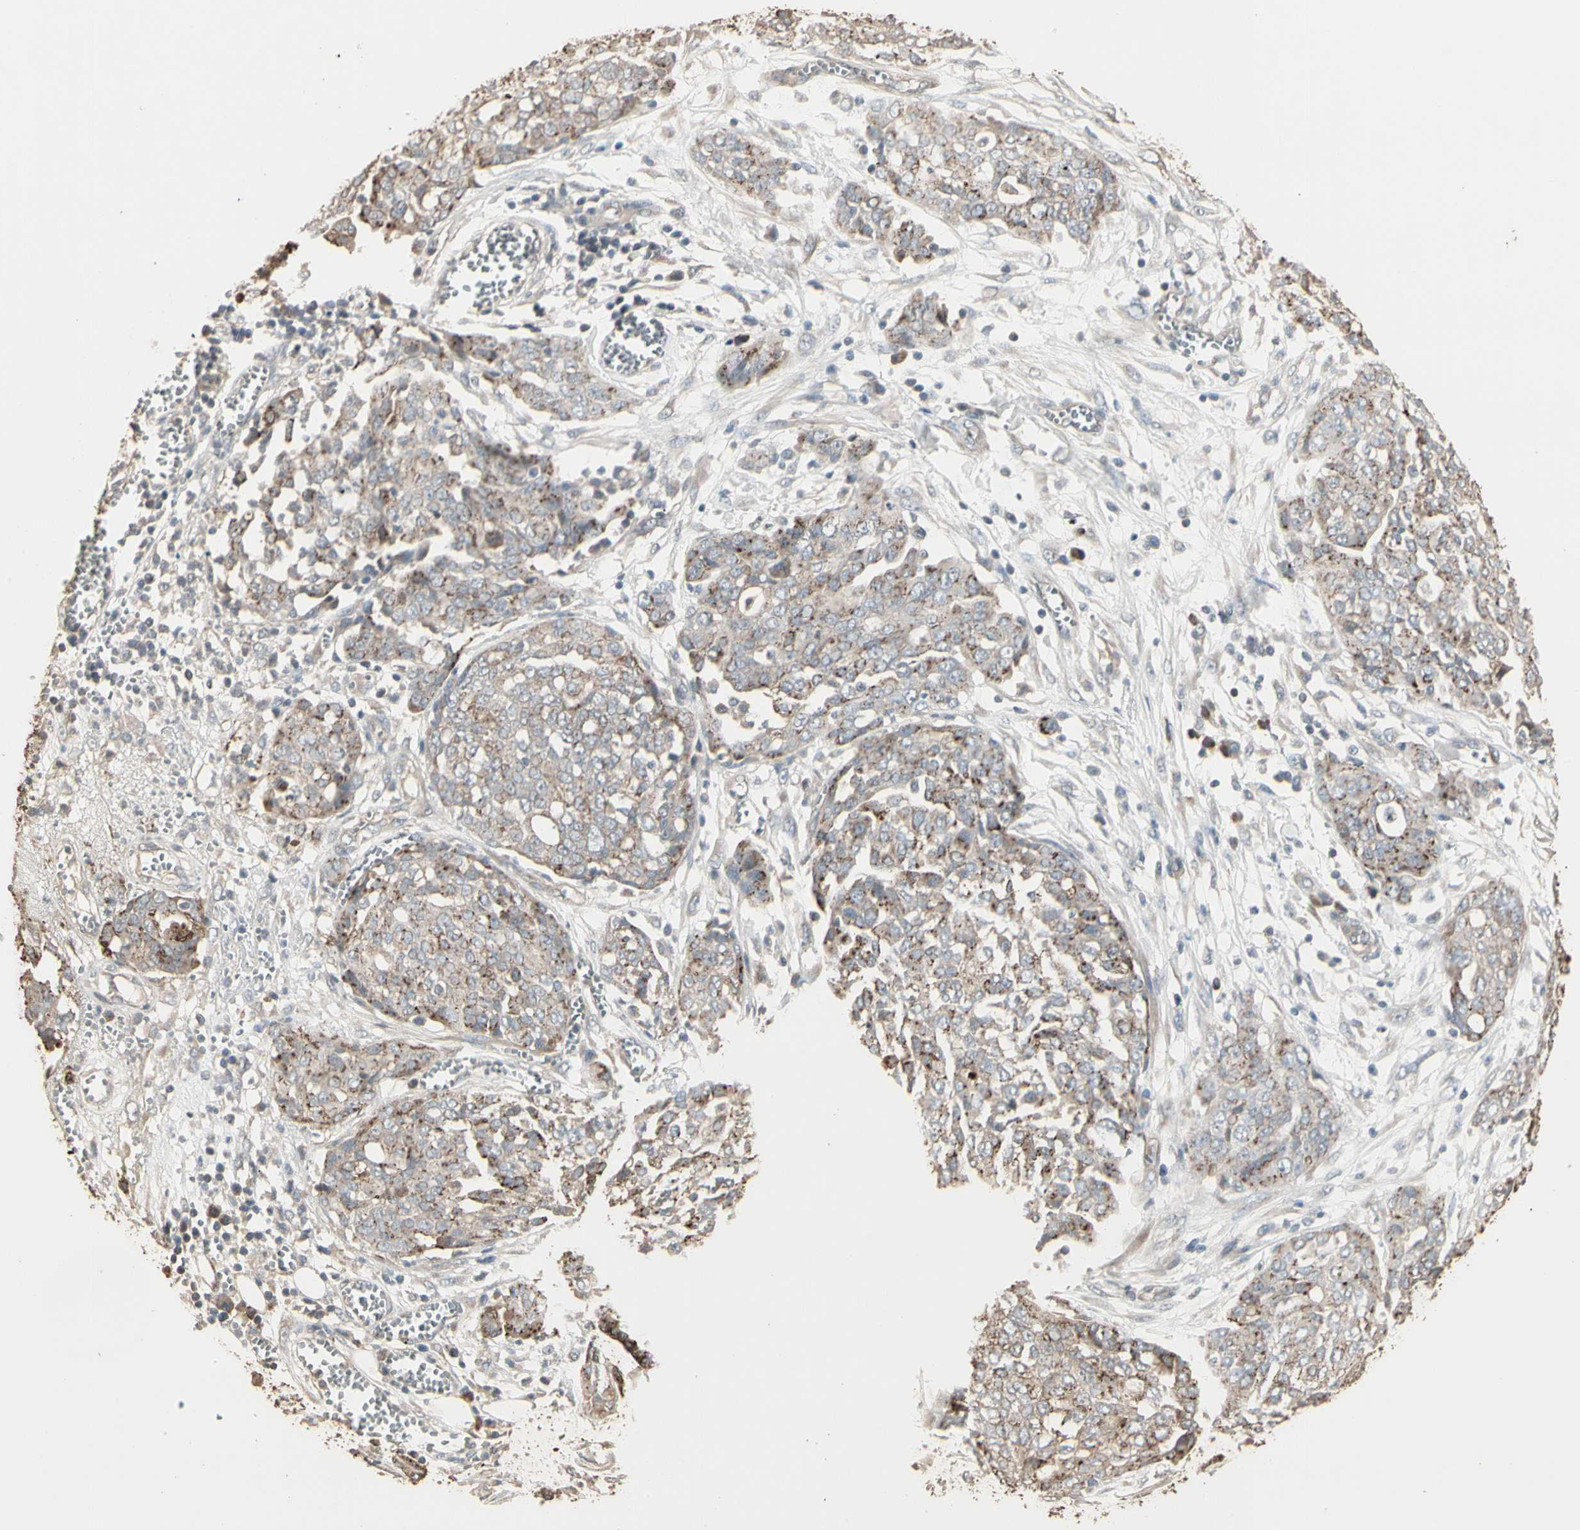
{"staining": {"intensity": "moderate", "quantity": ">75%", "location": "cytoplasmic/membranous"}, "tissue": "ovarian cancer", "cell_type": "Tumor cells", "image_type": "cancer", "snomed": [{"axis": "morphology", "description": "Cystadenocarcinoma, serous, NOS"}, {"axis": "topography", "description": "Soft tissue"}, {"axis": "topography", "description": "Ovary"}], "caption": "An image showing moderate cytoplasmic/membranous expression in approximately >75% of tumor cells in ovarian cancer, as visualized by brown immunohistochemical staining.", "gene": "GALNT3", "patient": {"sex": "female", "age": 57}}